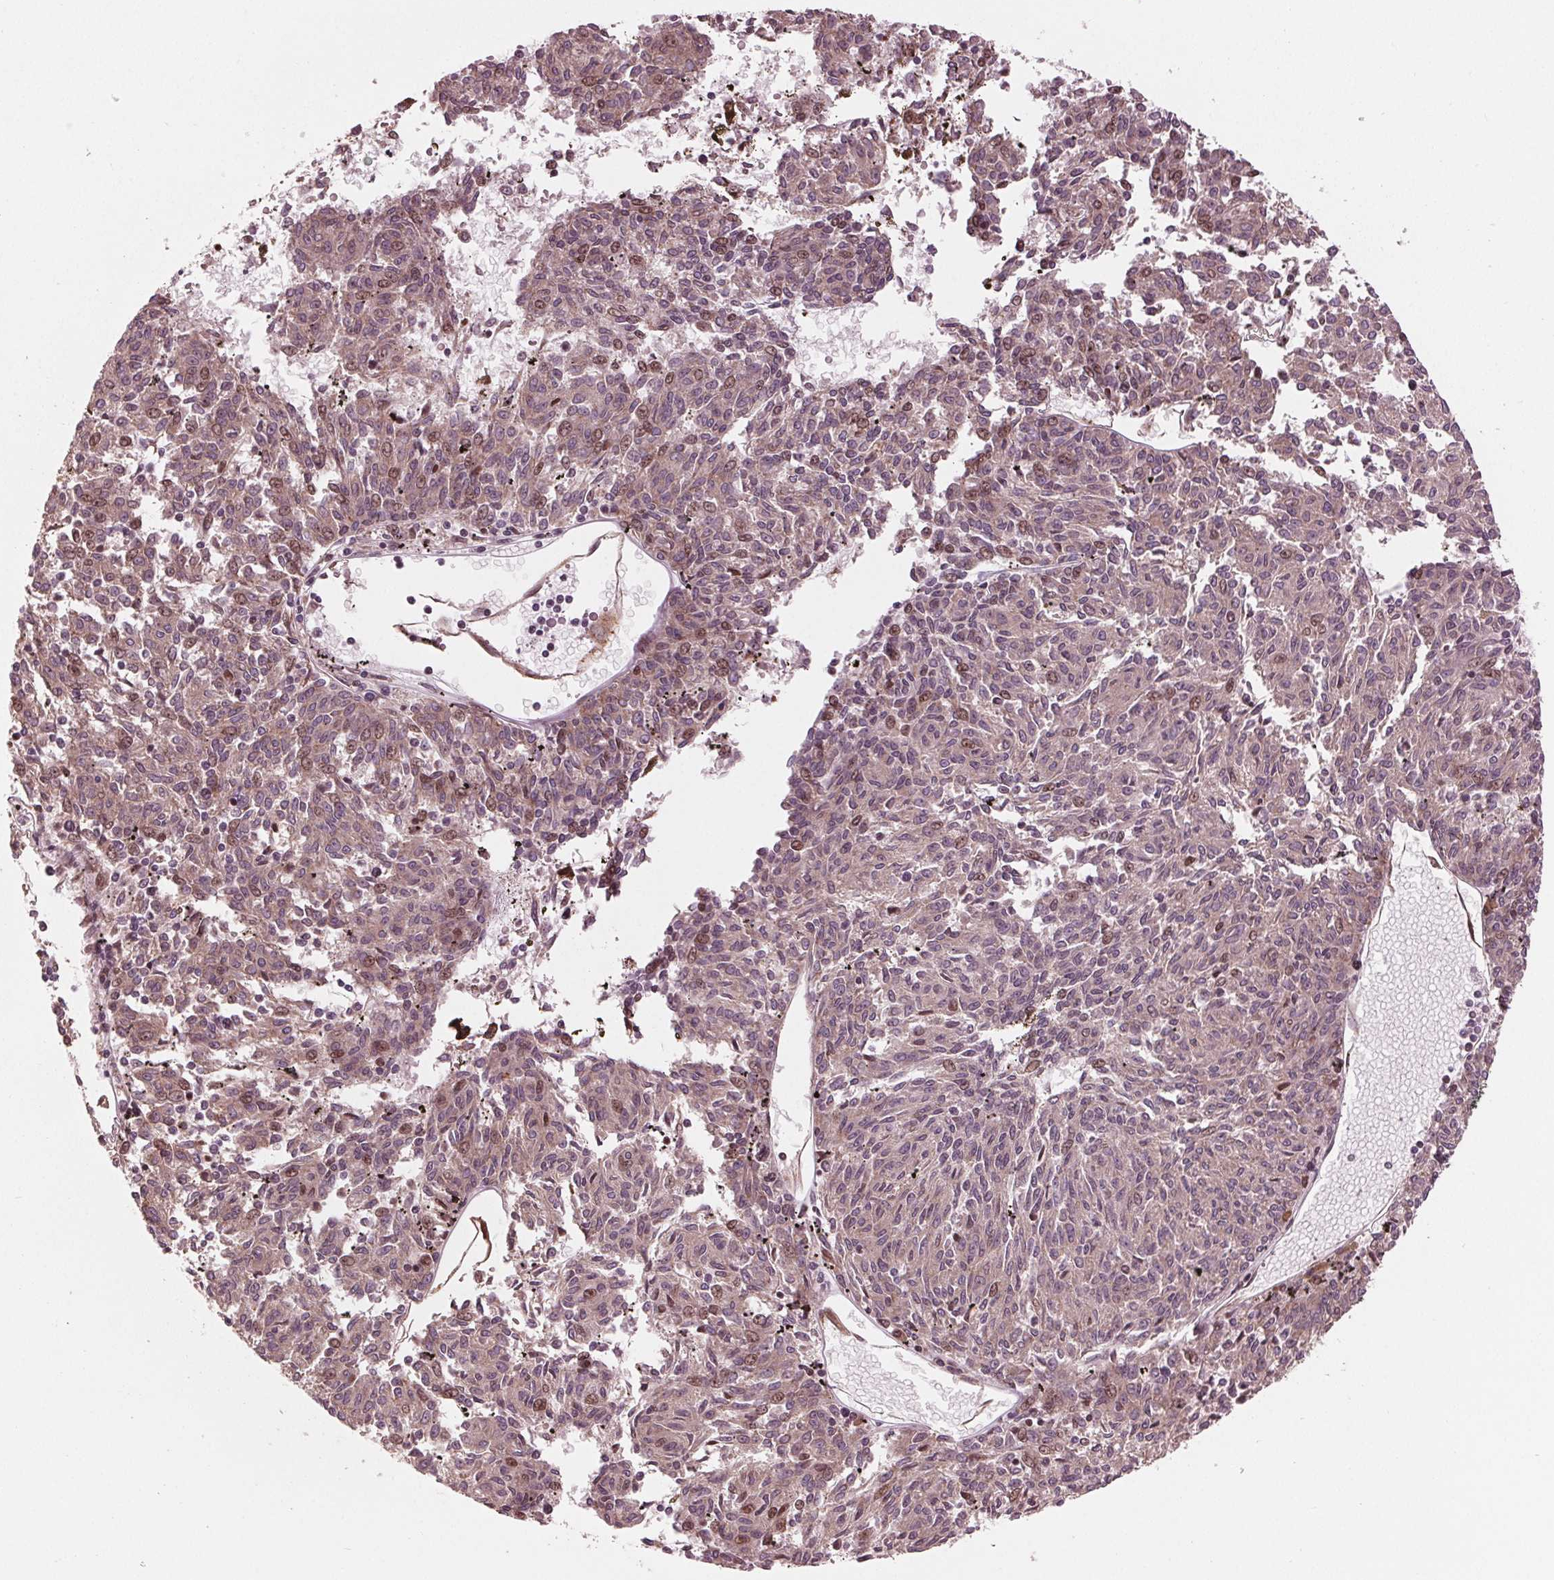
{"staining": {"intensity": "moderate", "quantity": "25%-75%", "location": "cytoplasmic/membranous,nuclear"}, "tissue": "melanoma", "cell_type": "Tumor cells", "image_type": "cancer", "snomed": [{"axis": "morphology", "description": "Malignant melanoma, NOS"}, {"axis": "topography", "description": "Skin"}], "caption": "About 25%-75% of tumor cells in malignant melanoma demonstrate moderate cytoplasmic/membranous and nuclear protein staining as visualized by brown immunohistochemical staining.", "gene": "CMIP", "patient": {"sex": "female", "age": 72}}